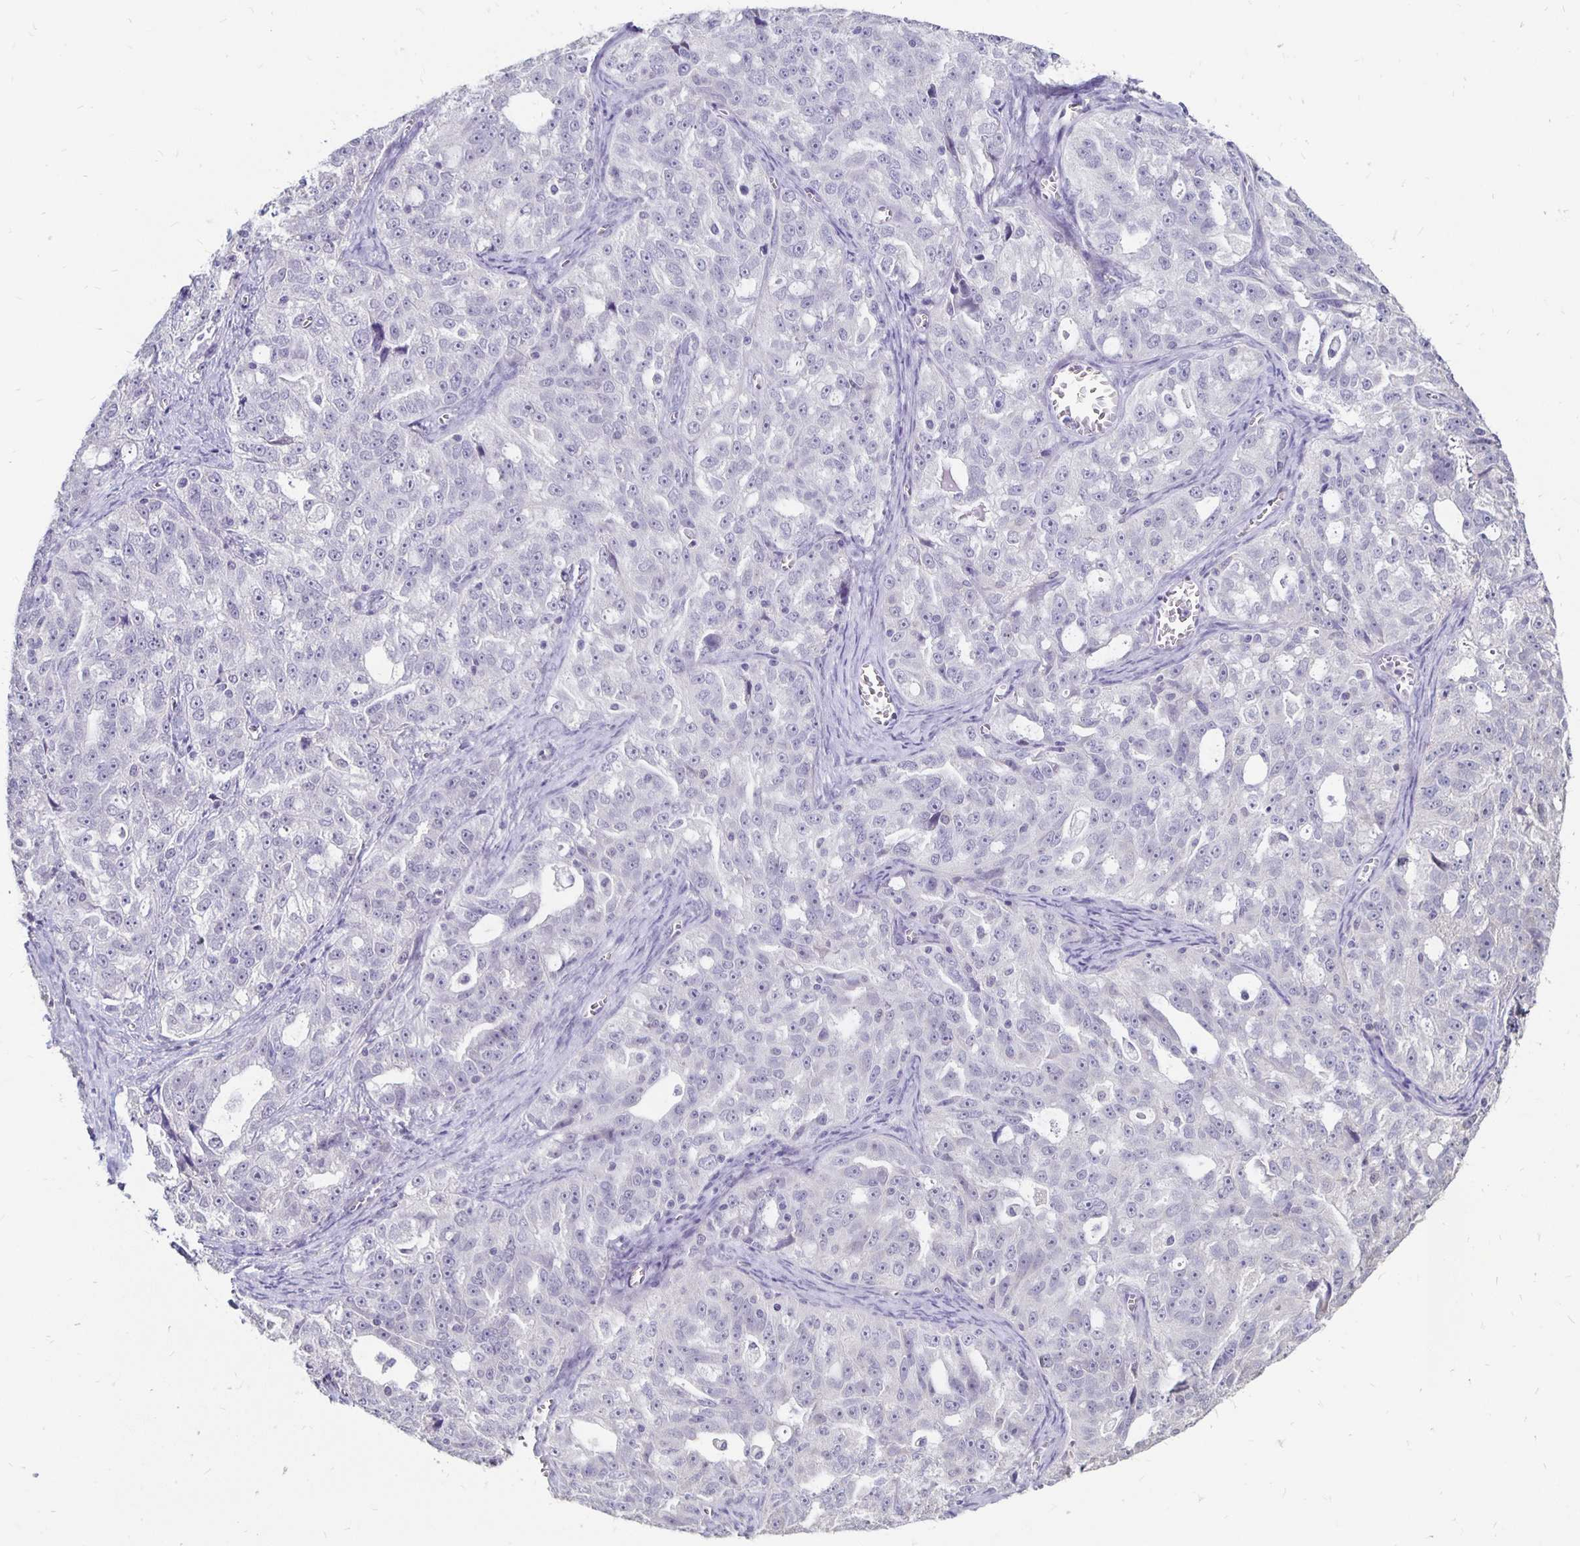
{"staining": {"intensity": "negative", "quantity": "none", "location": "none"}, "tissue": "ovarian cancer", "cell_type": "Tumor cells", "image_type": "cancer", "snomed": [{"axis": "morphology", "description": "Cystadenocarcinoma, serous, NOS"}, {"axis": "topography", "description": "Ovary"}], "caption": "The histopathology image displays no significant staining in tumor cells of ovarian serous cystadenocarcinoma. (Brightfield microscopy of DAB (3,3'-diaminobenzidine) immunohistochemistry (IHC) at high magnification).", "gene": "ATOSB", "patient": {"sex": "female", "age": 51}}